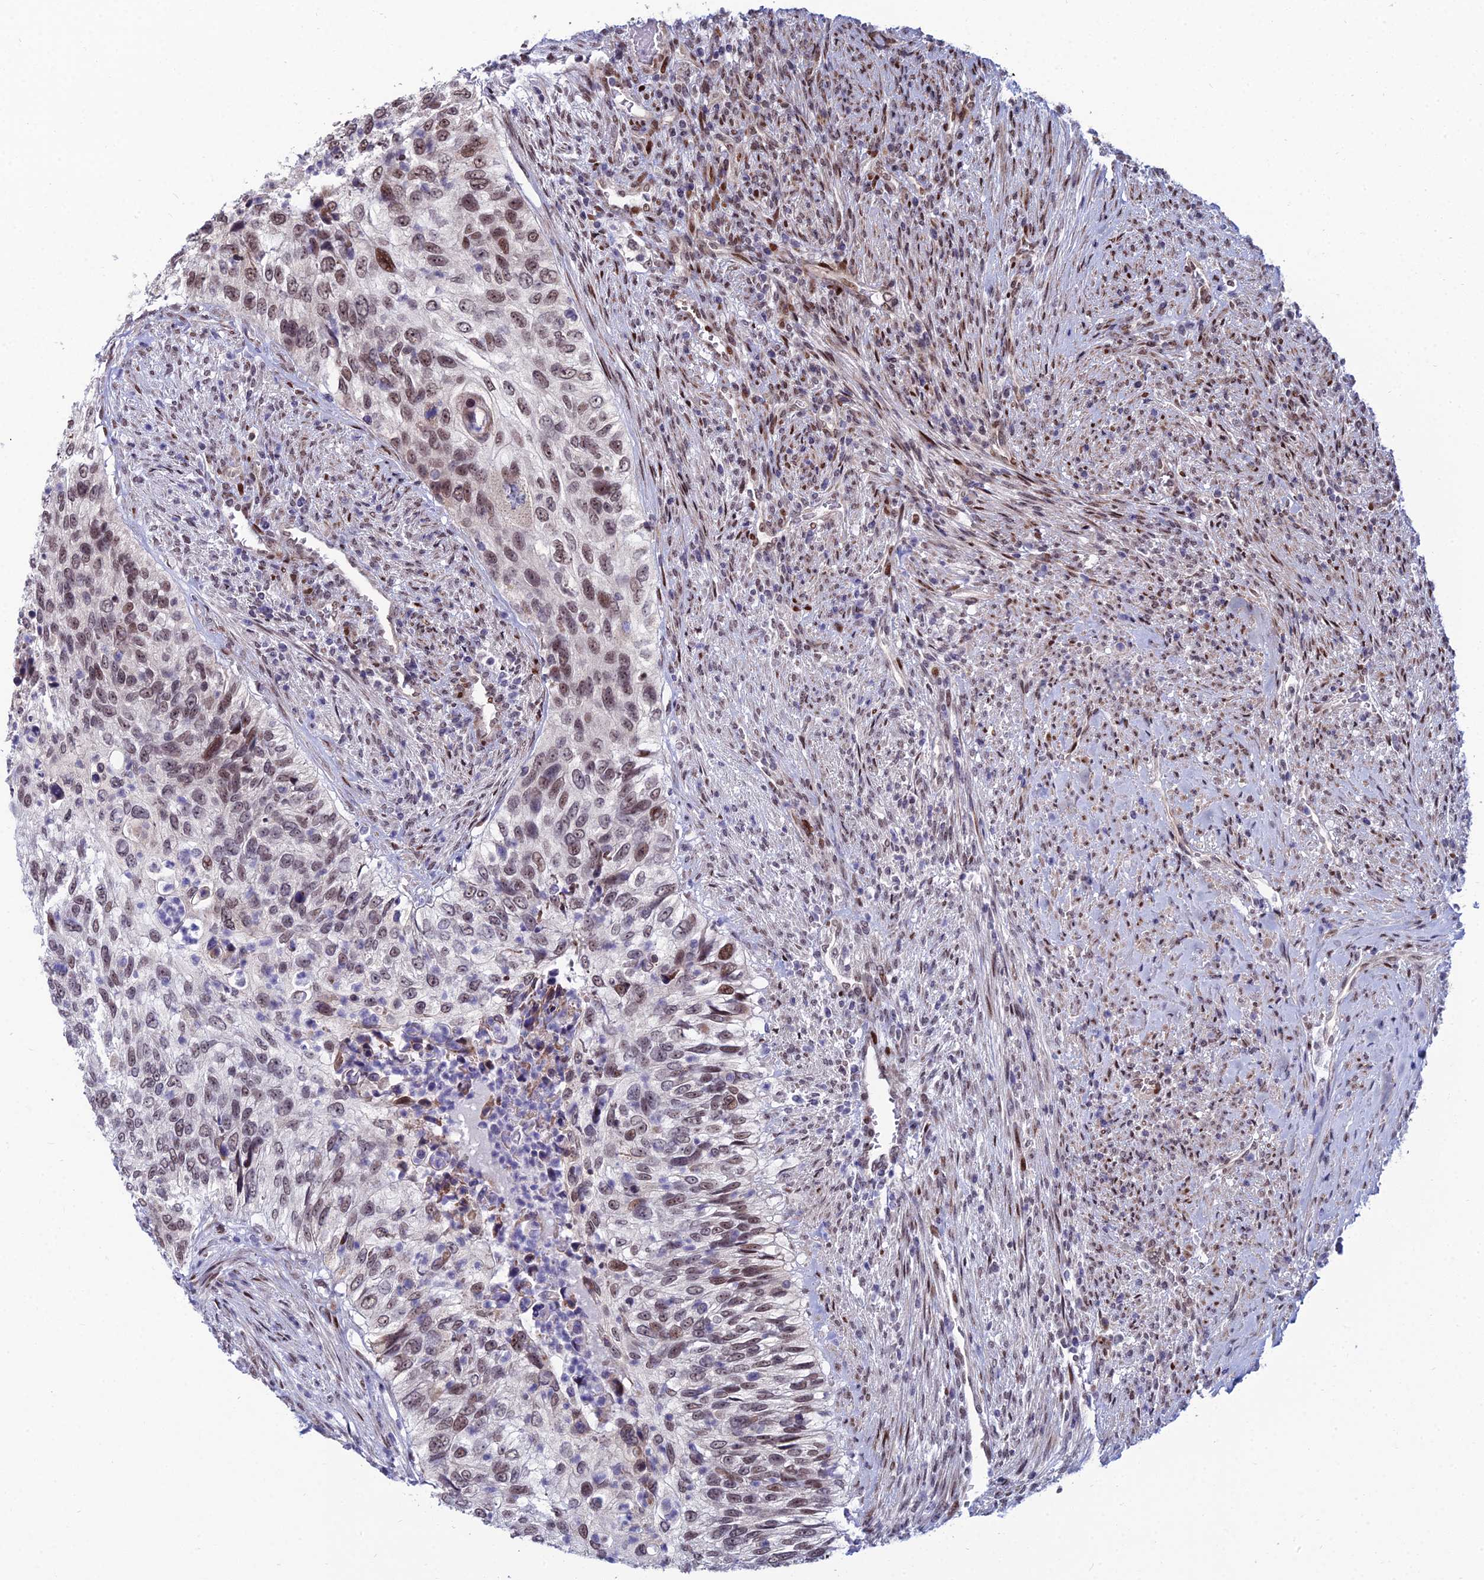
{"staining": {"intensity": "moderate", "quantity": "25%-75%", "location": "nuclear"}, "tissue": "urothelial cancer", "cell_type": "Tumor cells", "image_type": "cancer", "snomed": [{"axis": "morphology", "description": "Urothelial carcinoma, High grade"}, {"axis": "topography", "description": "Urinary bladder"}], "caption": "Moderate nuclear protein expression is present in approximately 25%-75% of tumor cells in urothelial cancer.", "gene": "ZNF668", "patient": {"sex": "female", "age": 60}}